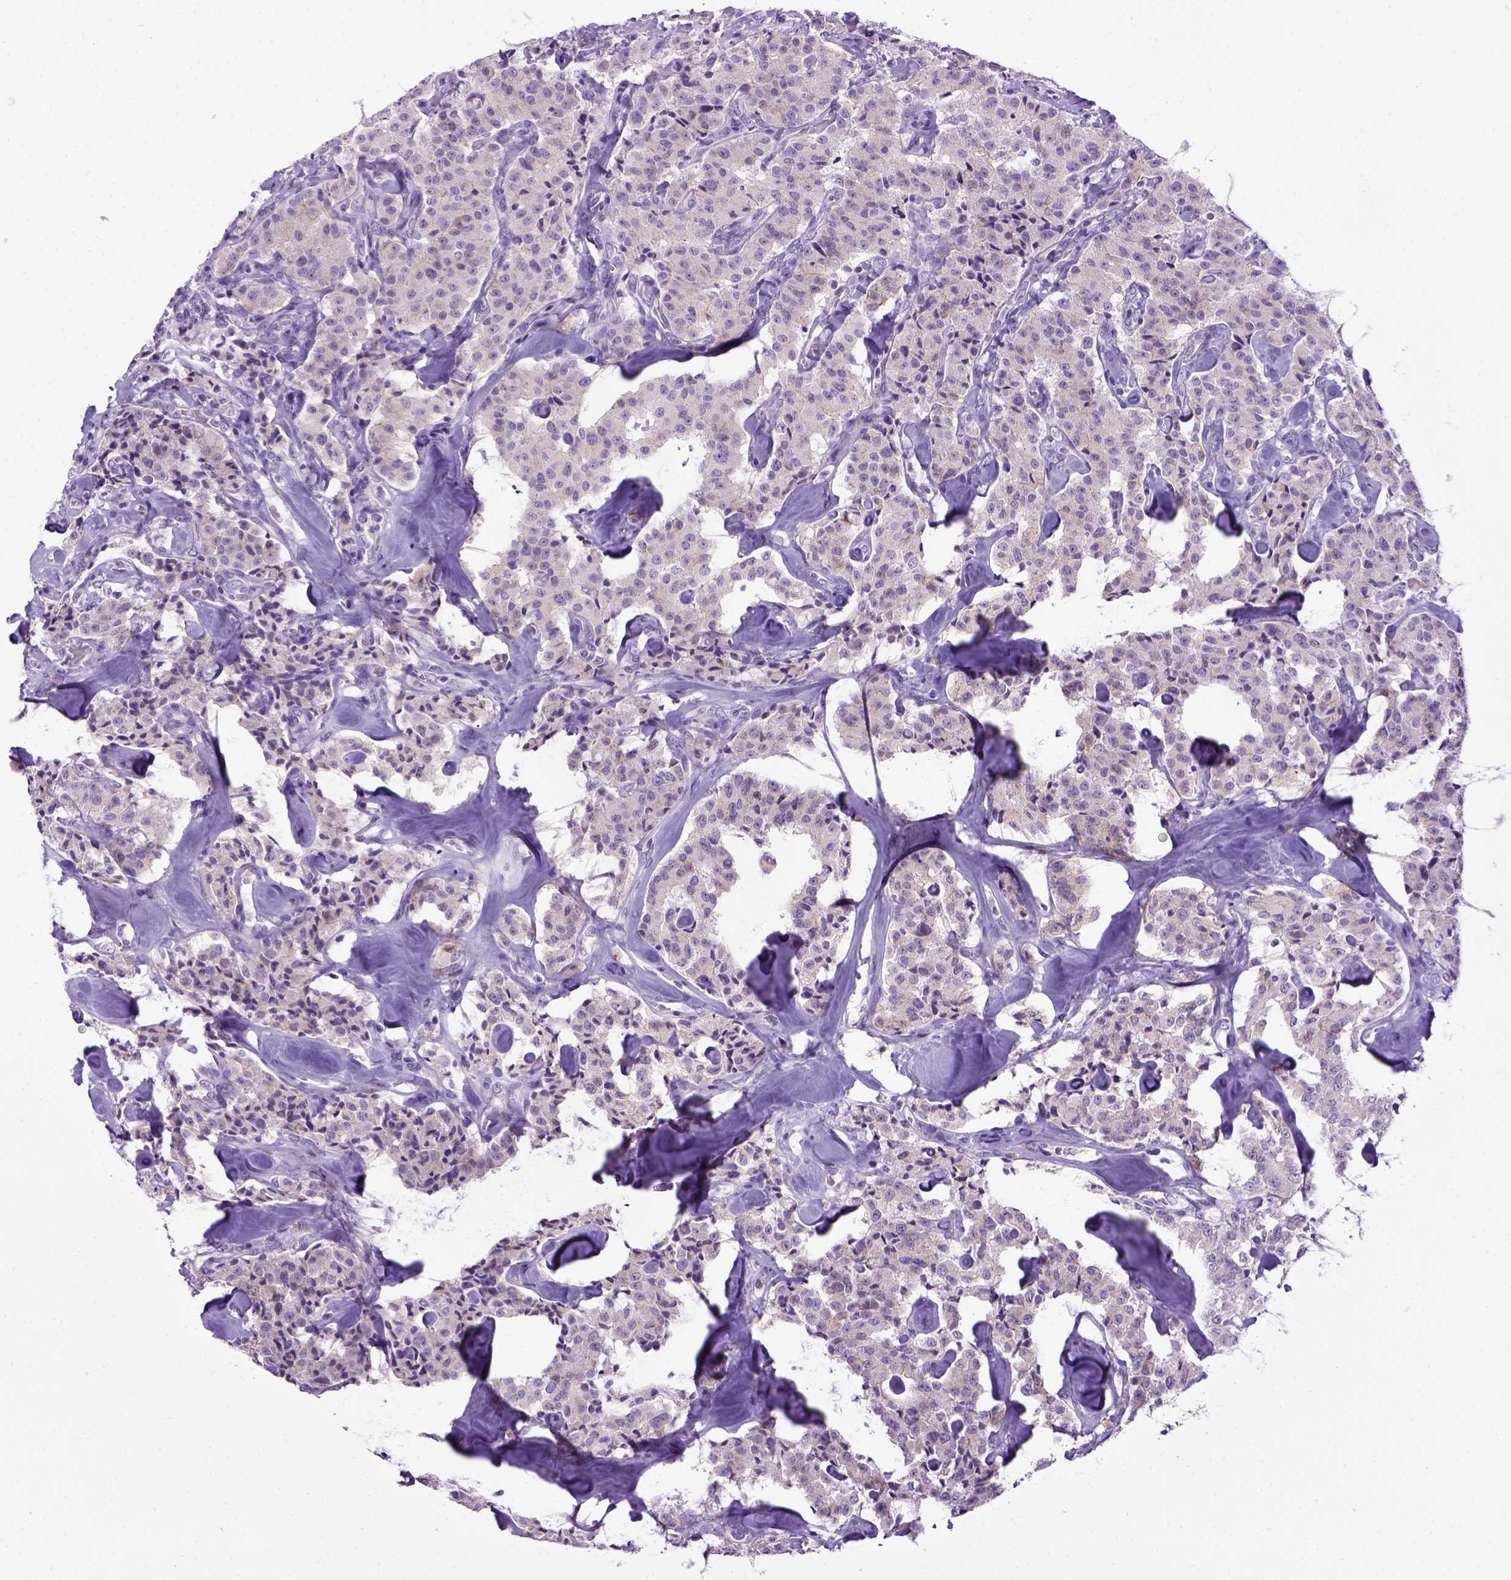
{"staining": {"intensity": "negative", "quantity": "none", "location": "none"}, "tissue": "carcinoid", "cell_type": "Tumor cells", "image_type": "cancer", "snomed": [{"axis": "morphology", "description": "Carcinoid, malignant, NOS"}, {"axis": "topography", "description": "Pancreas"}], "caption": "The histopathology image demonstrates no staining of tumor cells in malignant carcinoid. (Brightfield microscopy of DAB (3,3'-diaminobenzidine) IHC at high magnification).", "gene": "CDH1", "patient": {"sex": "male", "age": 41}}